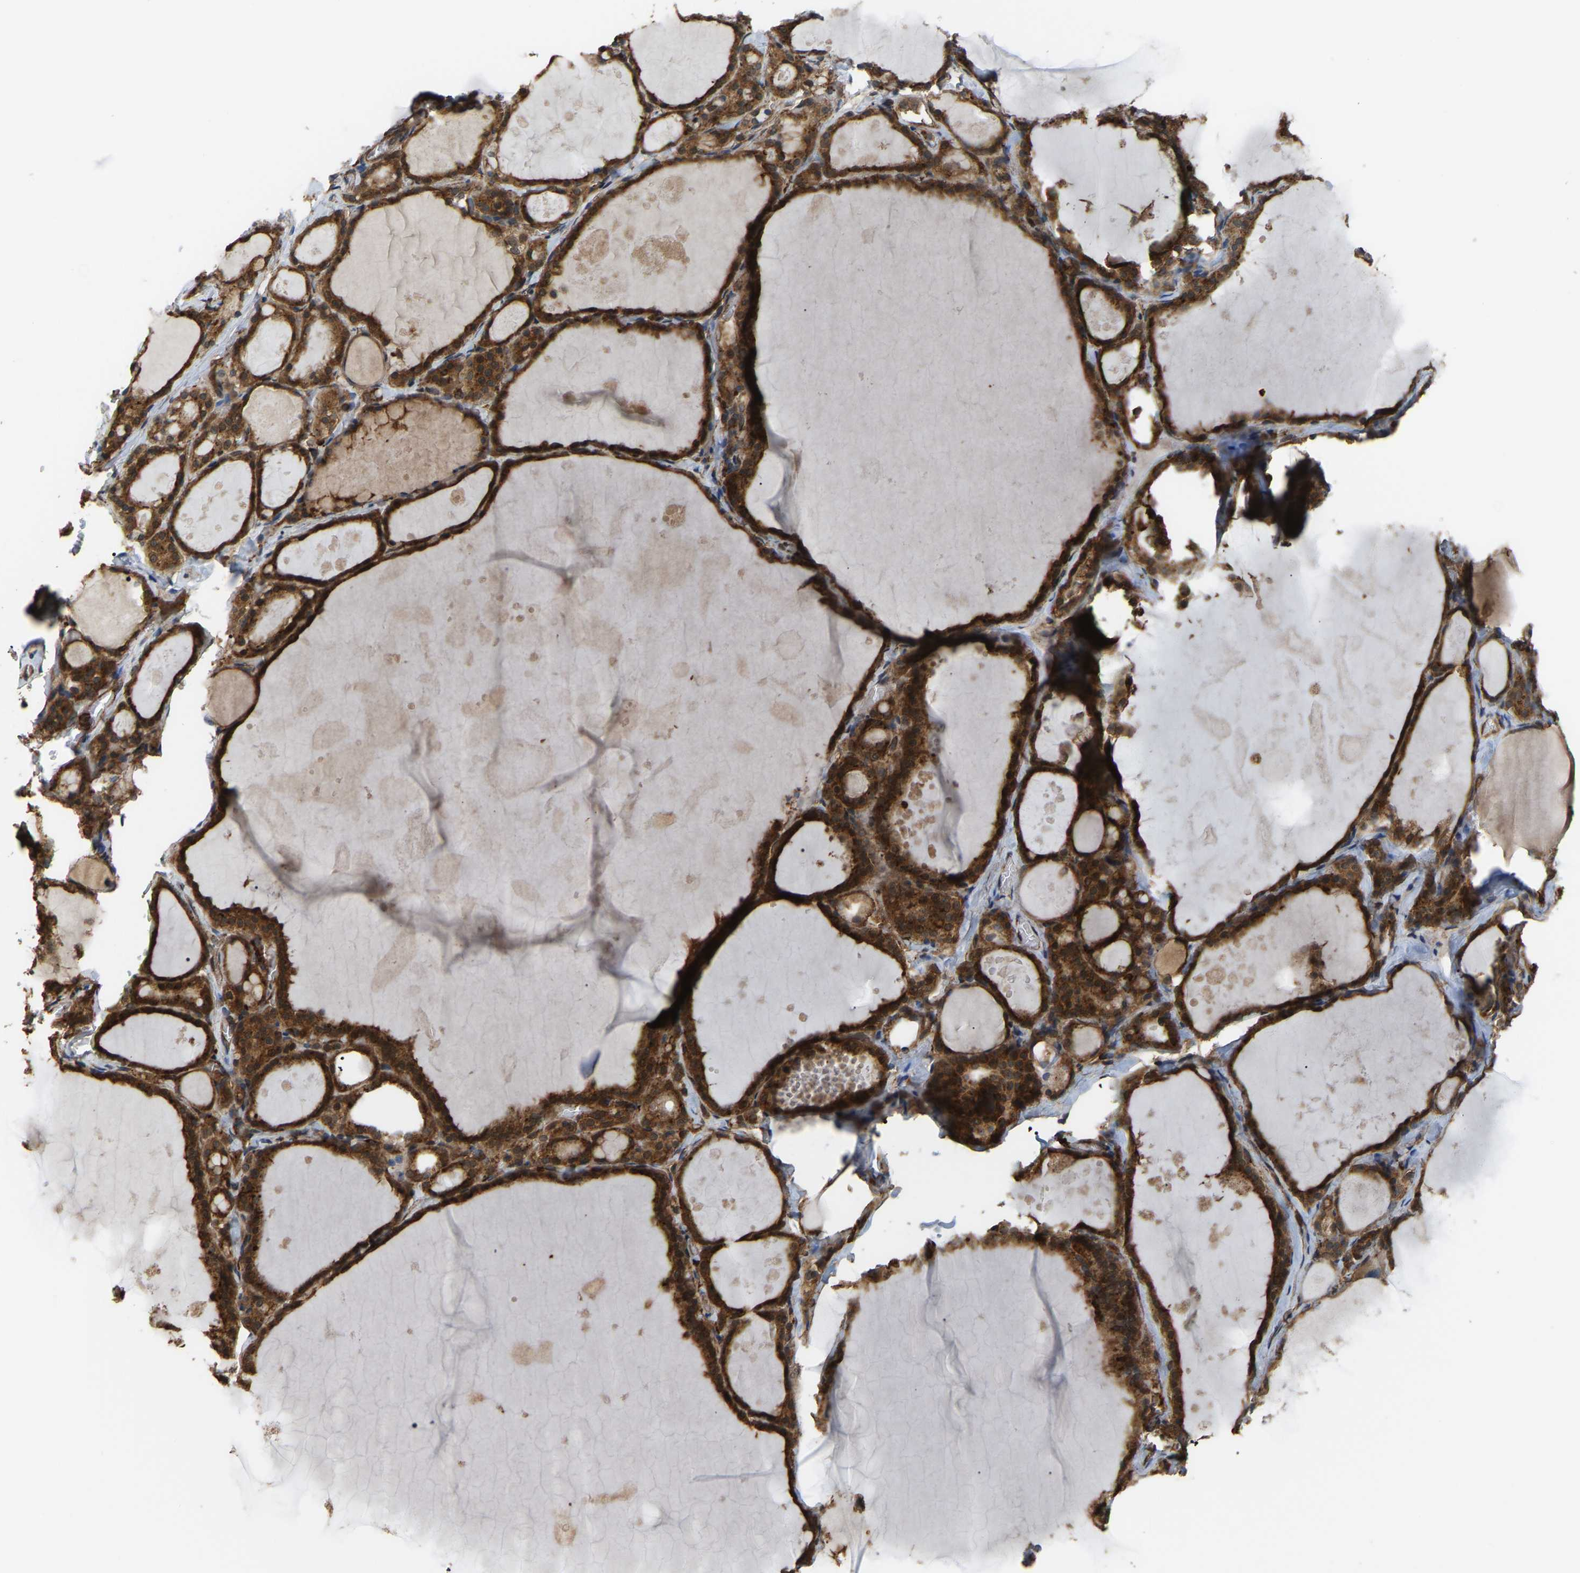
{"staining": {"intensity": "strong", "quantity": ">75%", "location": "cytoplasmic/membranous"}, "tissue": "thyroid gland", "cell_type": "Glandular cells", "image_type": "normal", "snomed": [{"axis": "morphology", "description": "Normal tissue, NOS"}, {"axis": "topography", "description": "Thyroid gland"}], "caption": "A histopathology image of human thyroid gland stained for a protein demonstrates strong cytoplasmic/membranous brown staining in glandular cells.", "gene": "PICALM", "patient": {"sex": "male", "age": 56}}